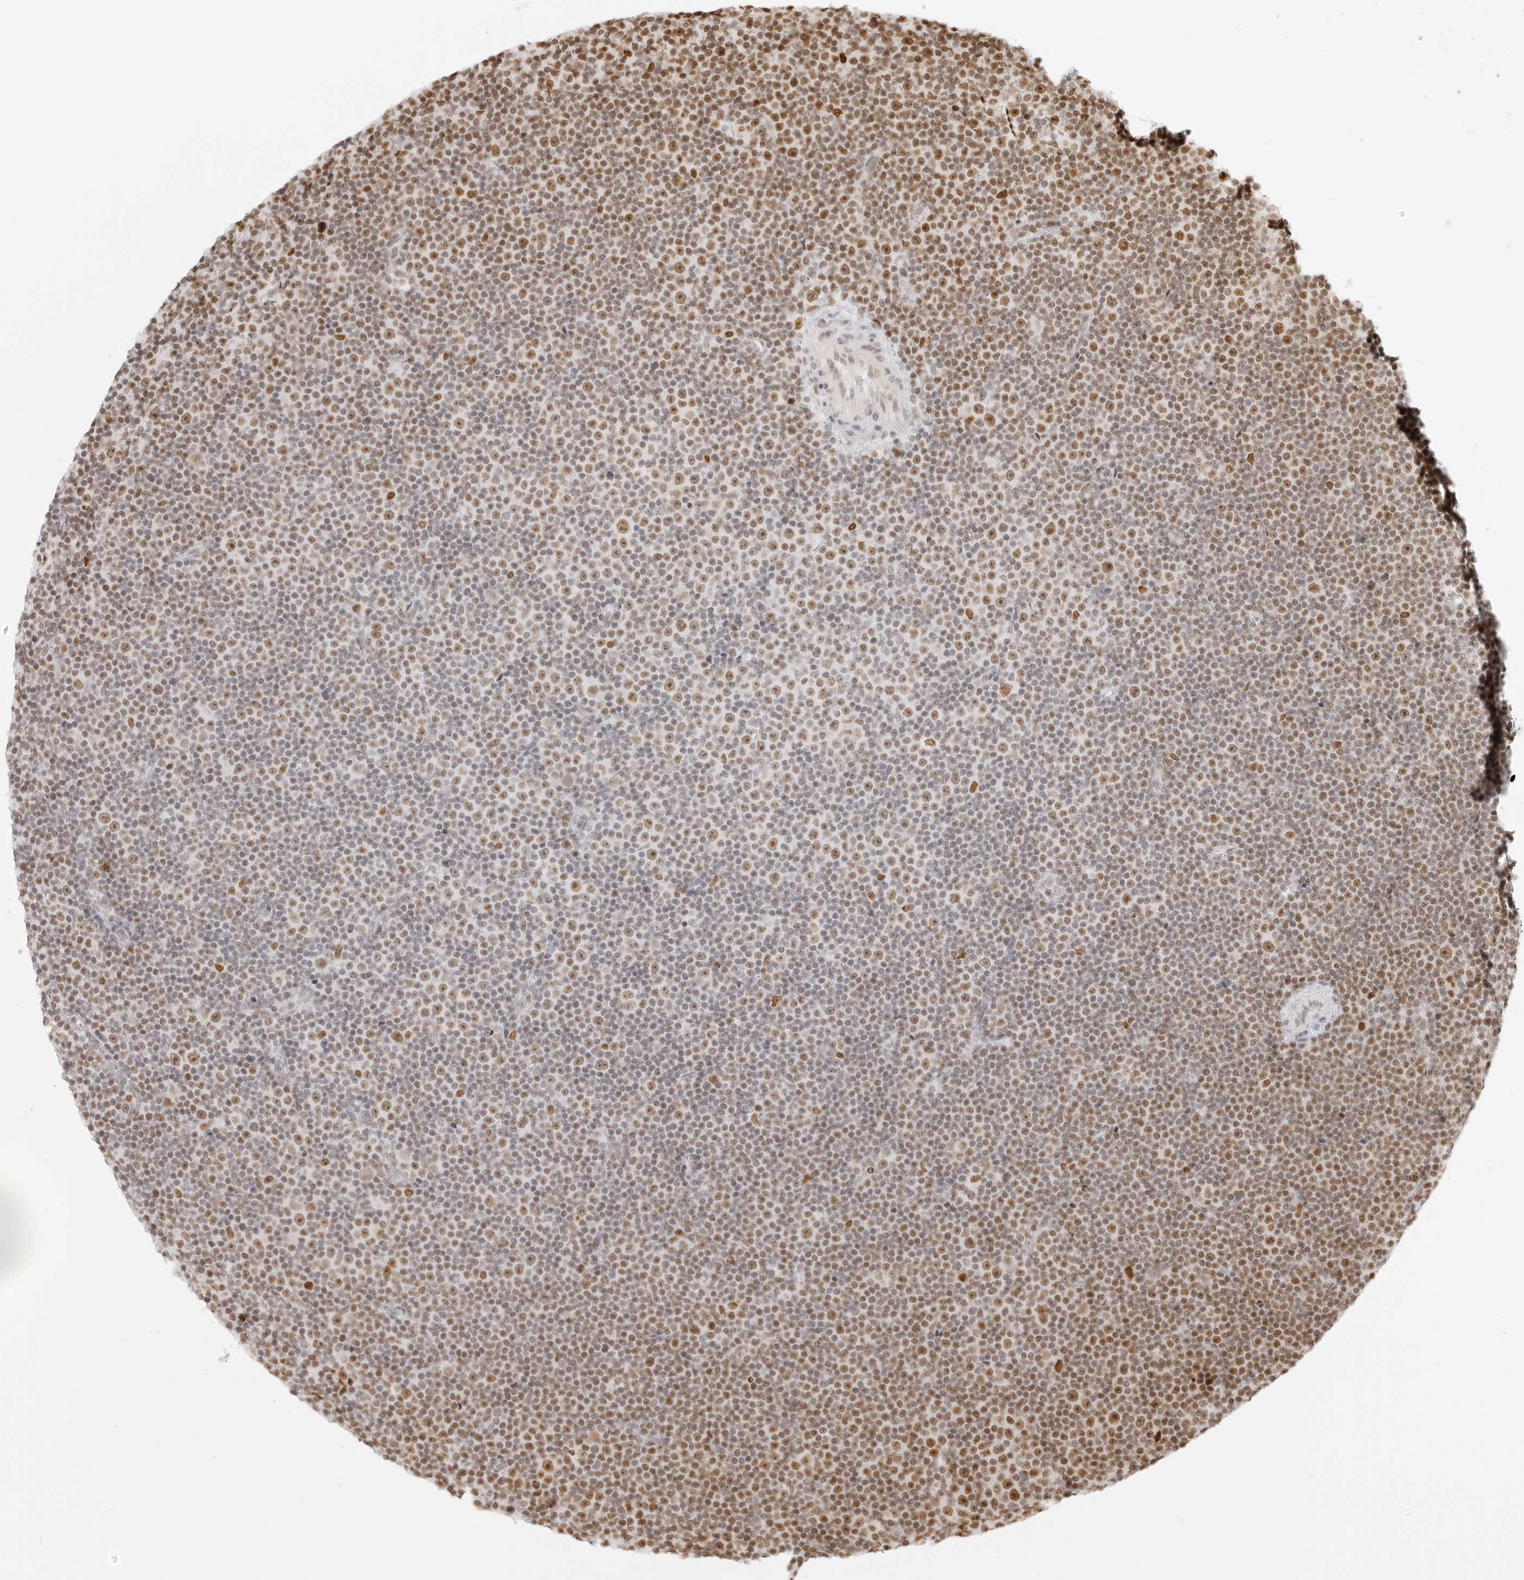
{"staining": {"intensity": "moderate", "quantity": "25%-75%", "location": "nuclear"}, "tissue": "lymphoma", "cell_type": "Tumor cells", "image_type": "cancer", "snomed": [{"axis": "morphology", "description": "Malignant lymphoma, non-Hodgkin's type, Low grade"}, {"axis": "topography", "description": "Lymph node"}], "caption": "Malignant lymphoma, non-Hodgkin's type (low-grade) stained with IHC displays moderate nuclear staining in about 25%-75% of tumor cells.", "gene": "RCC1", "patient": {"sex": "female", "age": 67}}